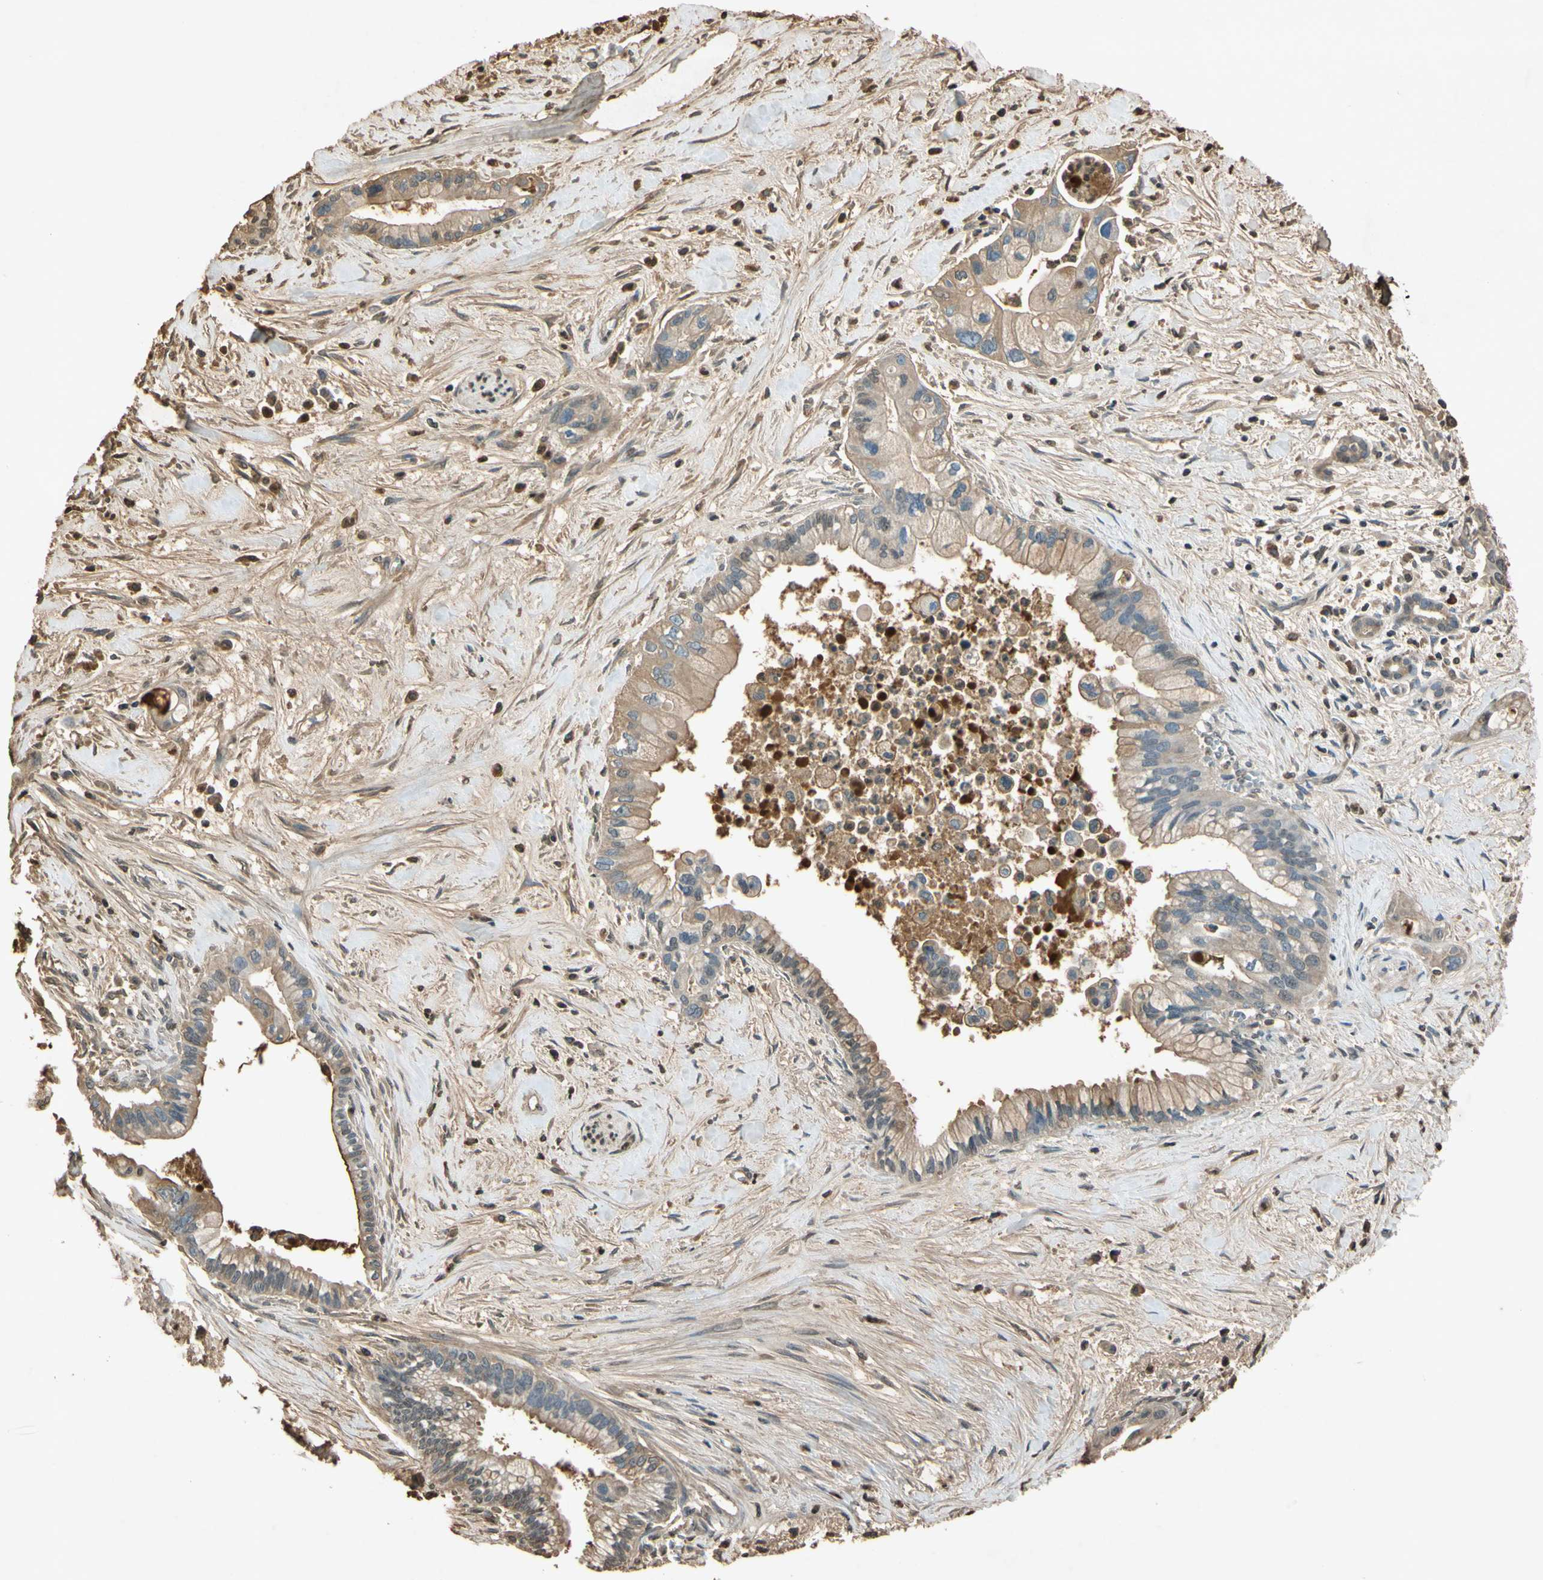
{"staining": {"intensity": "moderate", "quantity": ">75%", "location": "cytoplasmic/membranous"}, "tissue": "pancreatic cancer", "cell_type": "Tumor cells", "image_type": "cancer", "snomed": [{"axis": "morphology", "description": "Adenocarcinoma, NOS"}, {"axis": "topography", "description": "Pancreas"}], "caption": "Protein positivity by immunohistochemistry reveals moderate cytoplasmic/membranous positivity in approximately >75% of tumor cells in pancreatic cancer (adenocarcinoma). (Stains: DAB in brown, nuclei in blue, Microscopy: brightfield microscopy at high magnification).", "gene": "TIMP2", "patient": {"sex": "male", "age": 70}}